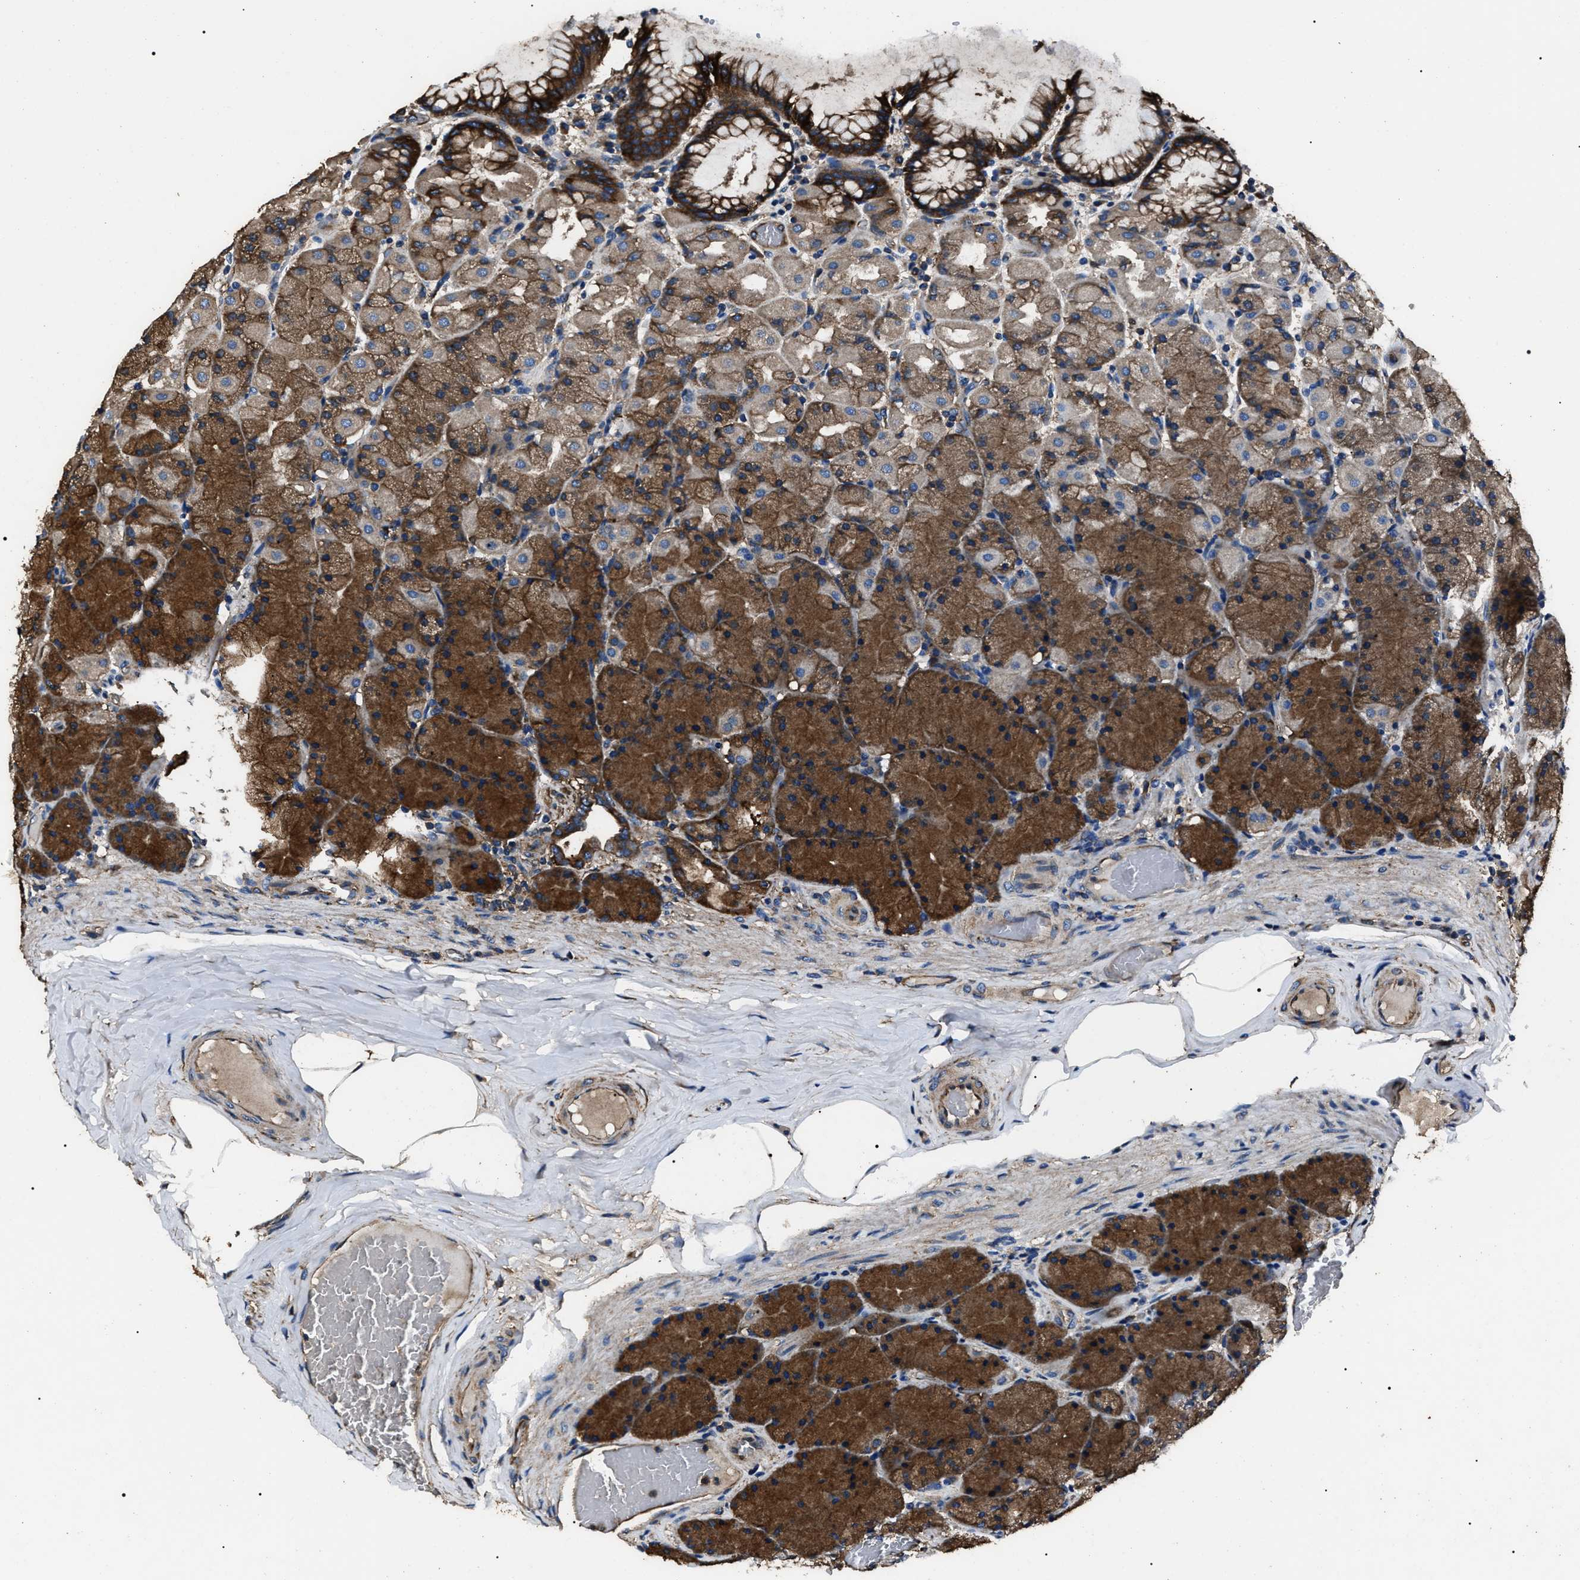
{"staining": {"intensity": "strong", "quantity": ">75%", "location": "cytoplasmic/membranous"}, "tissue": "stomach", "cell_type": "Glandular cells", "image_type": "normal", "snomed": [{"axis": "morphology", "description": "Normal tissue, NOS"}, {"axis": "topography", "description": "Stomach, upper"}], "caption": "An IHC histopathology image of unremarkable tissue is shown. Protein staining in brown highlights strong cytoplasmic/membranous positivity in stomach within glandular cells.", "gene": "HSCB", "patient": {"sex": "female", "age": 56}}